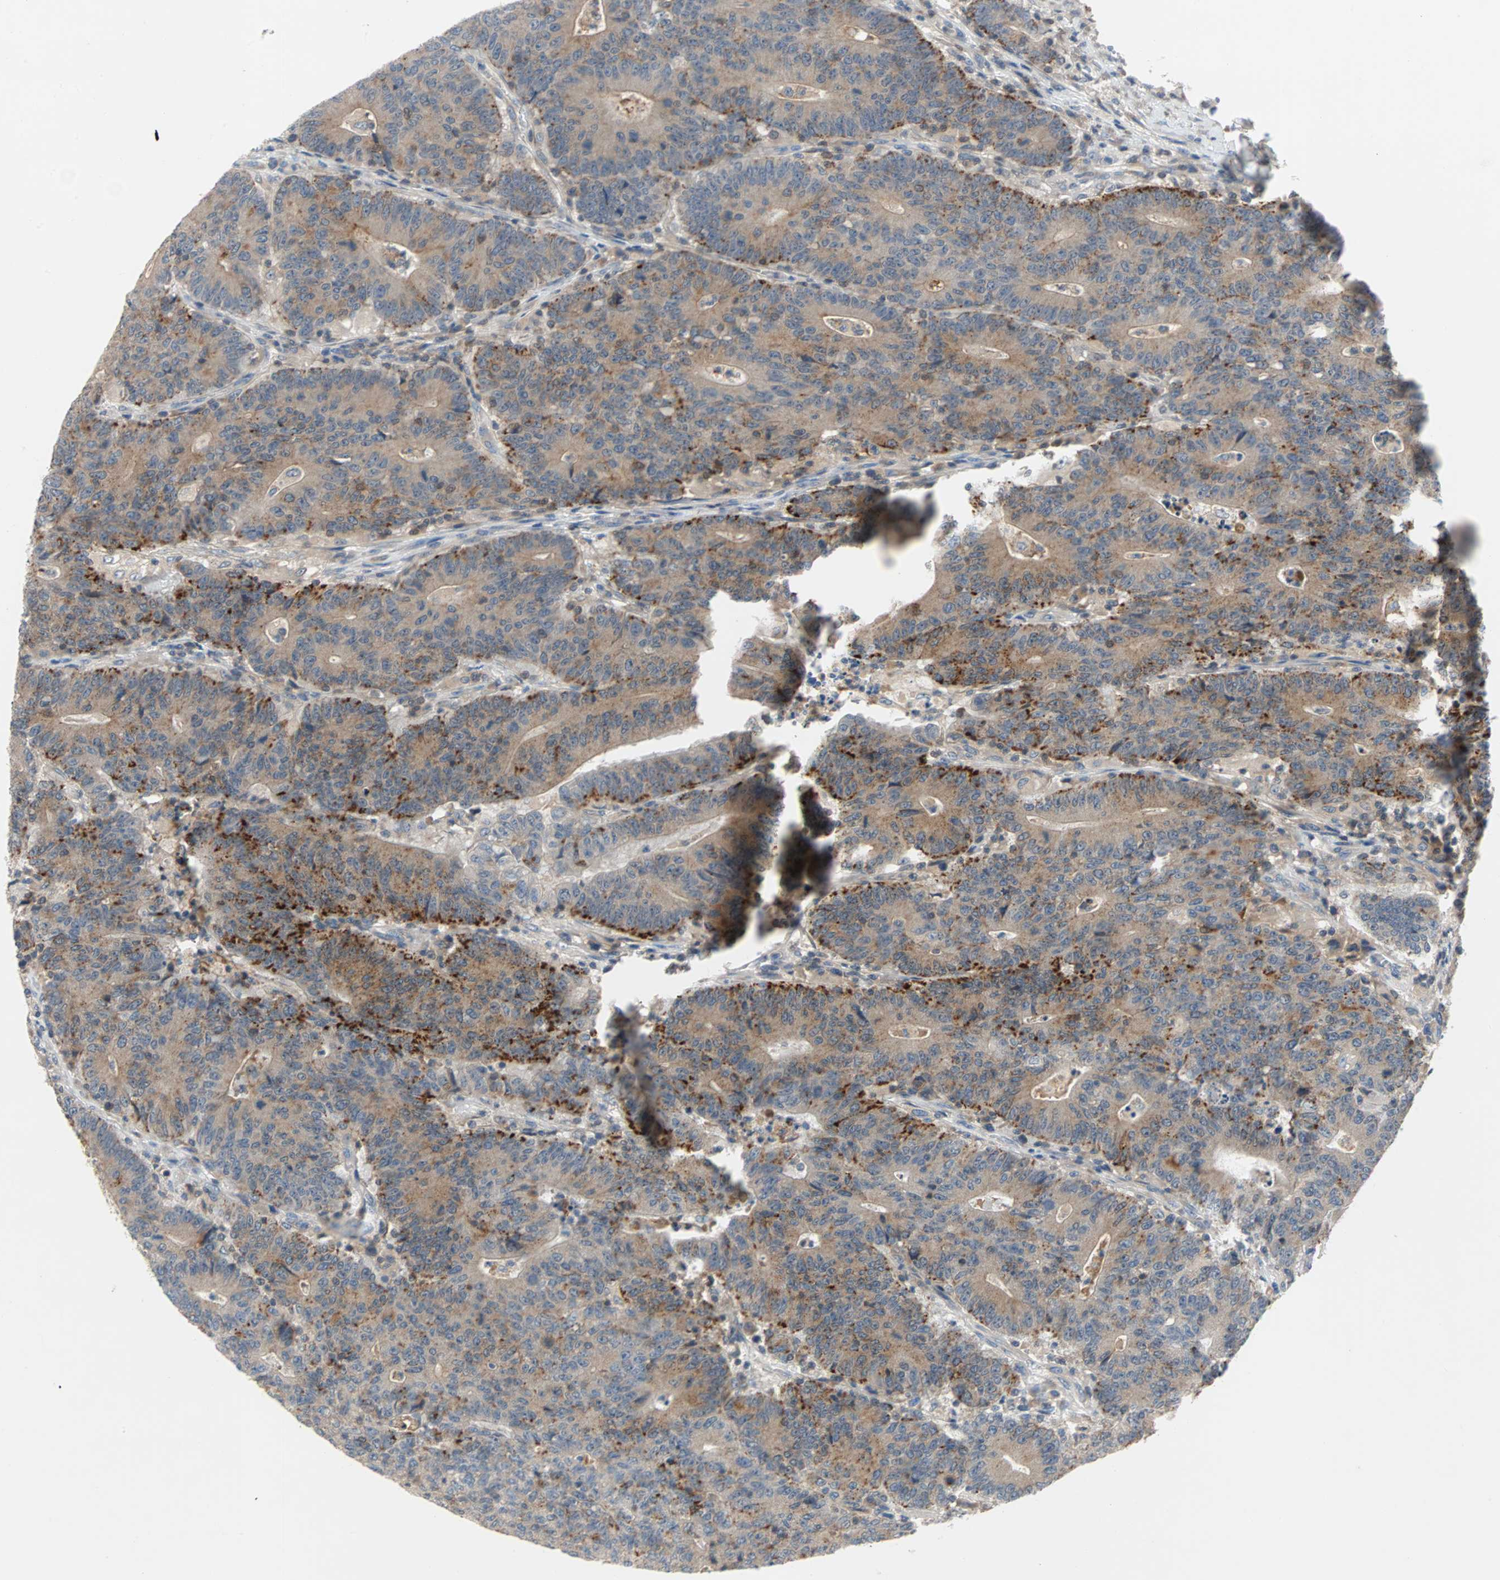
{"staining": {"intensity": "strong", "quantity": "25%-75%", "location": "cytoplasmic/membranous"}, "tissue": "colorectal cancer", "cell_type": "Tumor cells", "image_type": "cancer", "snomed": [{"axis": "morphology", "description": "Normal tissue, NOS"}, {"axis": "morphology", "description": "Adenocarcinoma, NOS"}, {"axis": "topography", "description": "Colon"}], "caption": "Adenocarcinoma (colorectal) stained with DAB immunohistochemistry displays high levels of strong cytoplasmic/membranous expression in approximately 25%-75% of tumor cells.", "gene": "MAP4K1", "patient": {"sex": "female", "age": 75}}